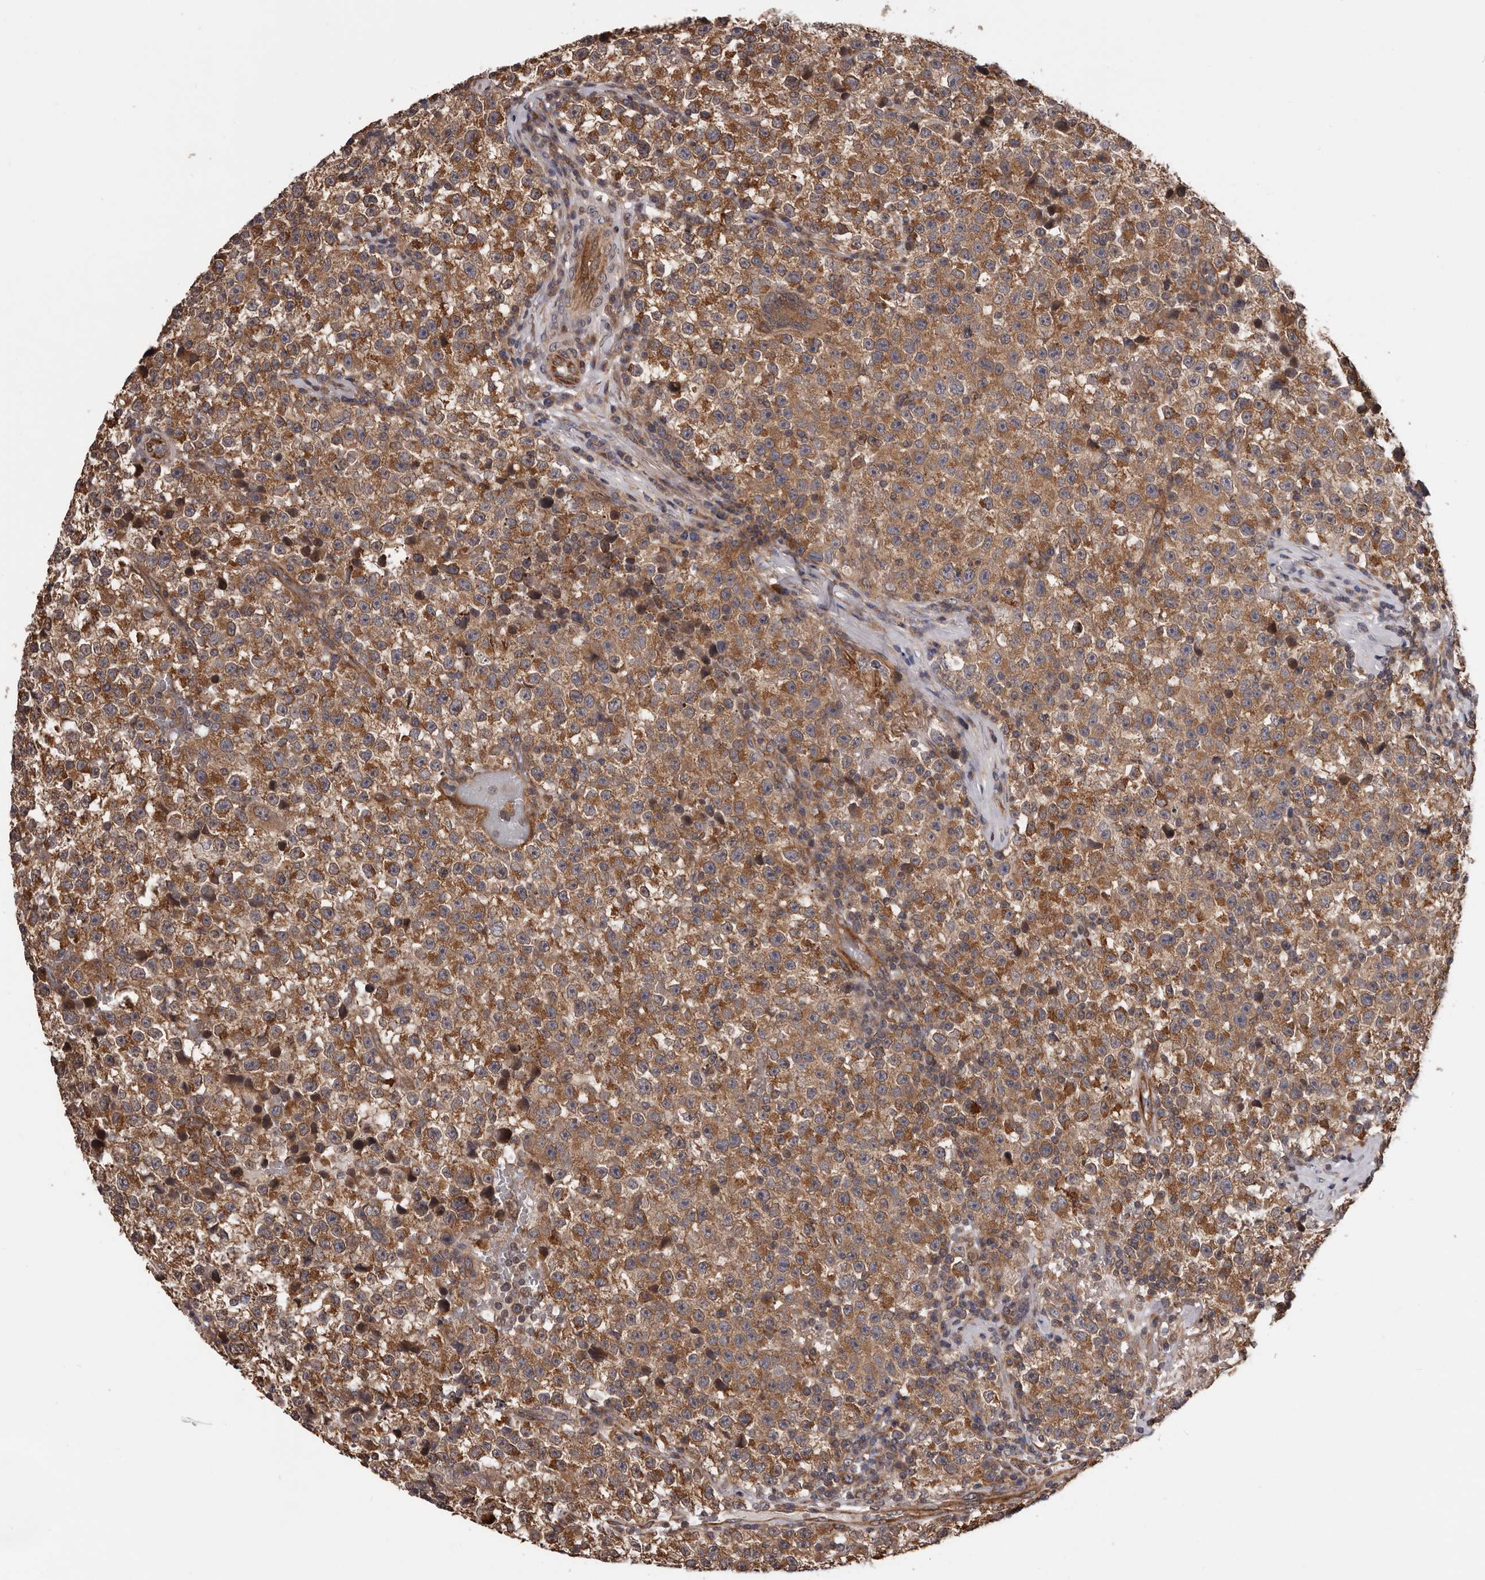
{"staining": {"intensity": "moderate", "quantity": ">75%", "location": "cytoplasmic/membranous"}, "tissue": "testis cancer", "cell_type": "Tumor cells", "image_type": "cancer", "snomed": [{"axis": "morphology", "description": "Seminoma, NOS"}, {"axis": "topography", "description": "Testis"}], "caption": "Immunohistochemical staining of human testis cancer (seminoma) exhibits medium levels of moderate cytoplasmic/membranous expression in about >75% of tumor cells. (IHC, brightfield microscopy, high magnification).", "gene": "VPS37A", "patient": {"sex": "male", "age": 22}}